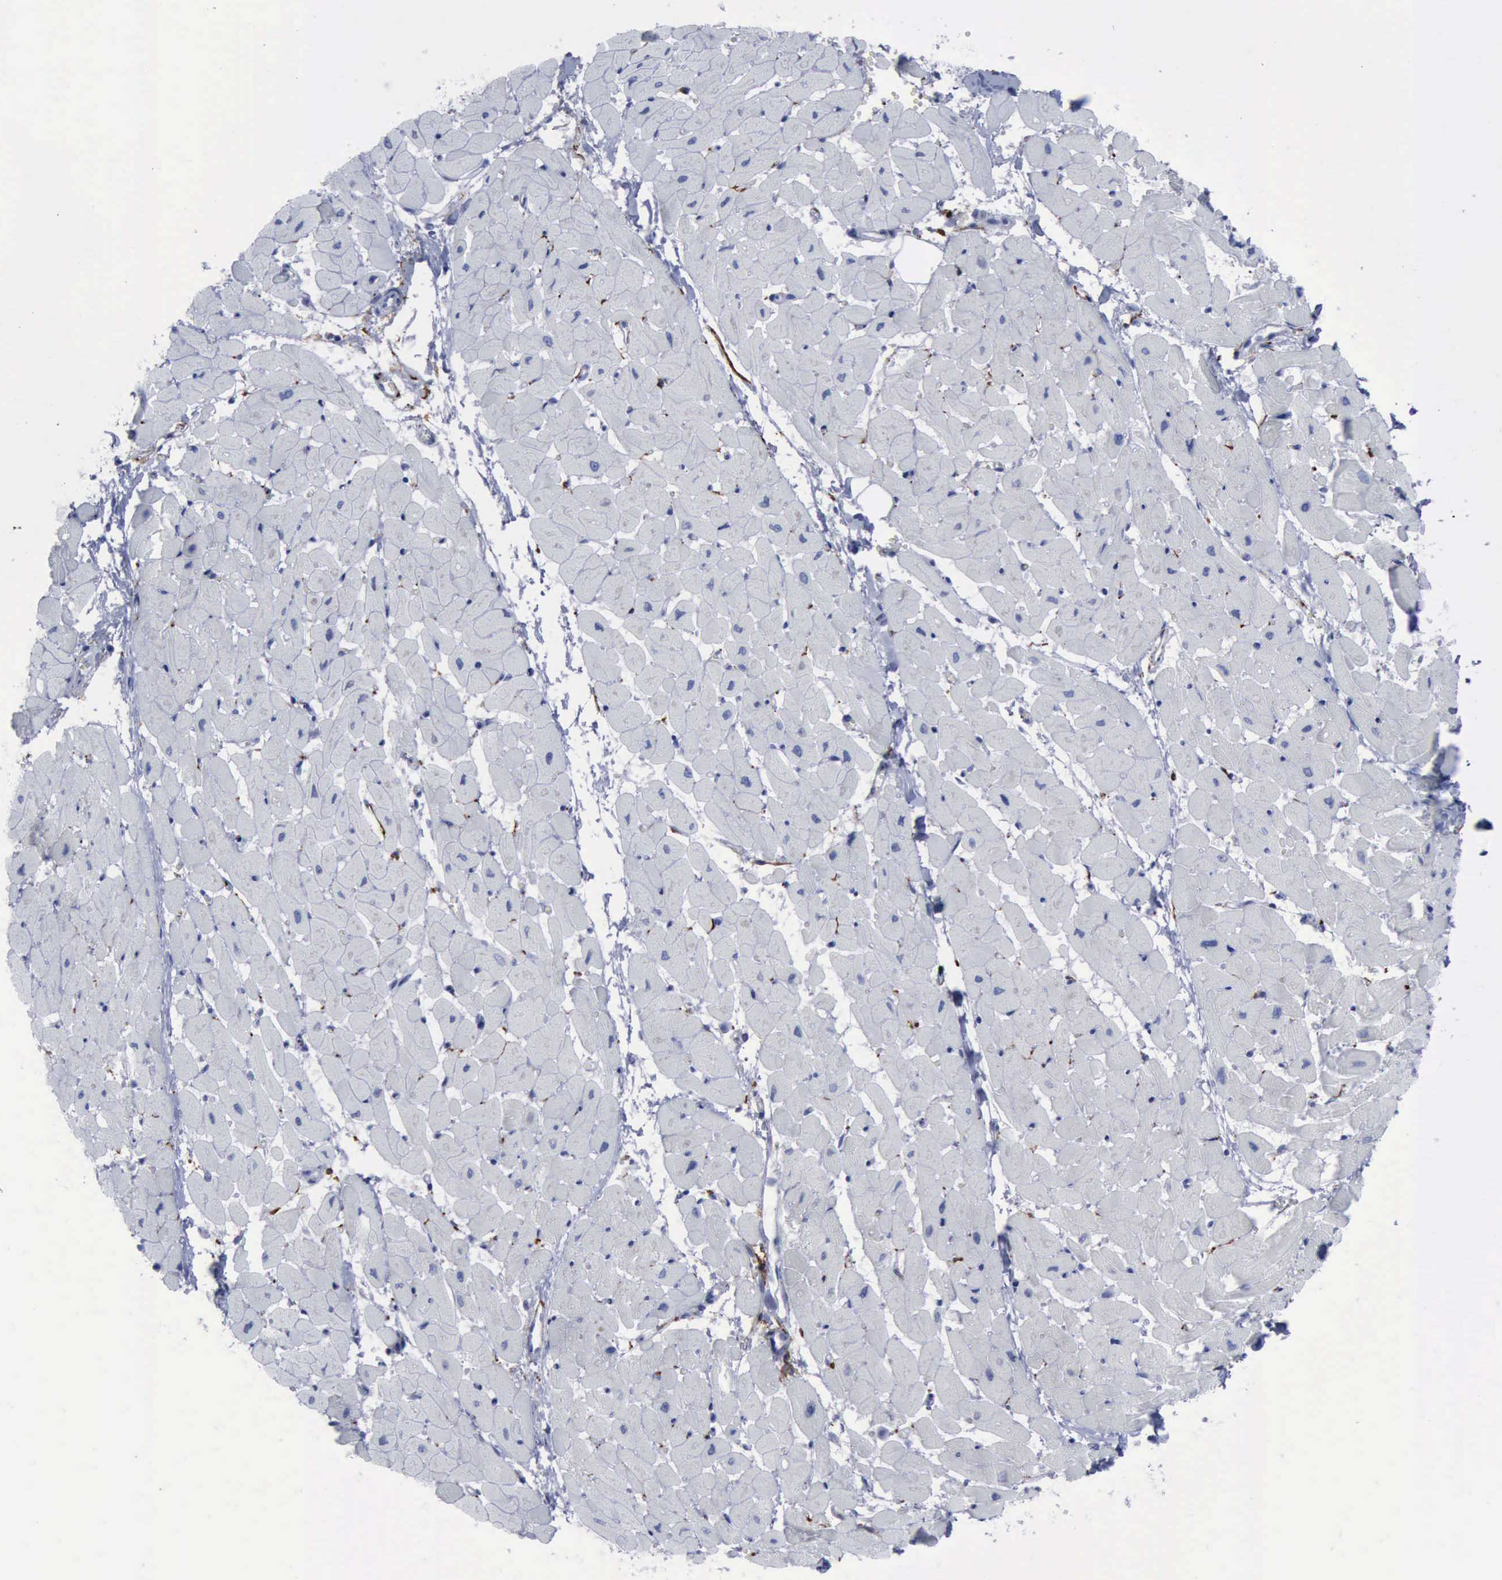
{"staining": {"intensity": "negative", "quantity": "none", "location": "none"}, "tissue": "heart muscle", "cell_type": "Cardiomyocytes", "image_type": "normal", "snomed": [{"axis": "morphology", "description": "Normal tissue, NOS"}, {"axis": "topography", "description": "Heart"}], "caption": "High power microscopy image of an immunohistochemistry photomicrograph of unremarkable heart muscle, revealing no significant positivity in cardiomyocytes.", "gene": "NGFR", "patient": {"sex": "female", "age": 19}}